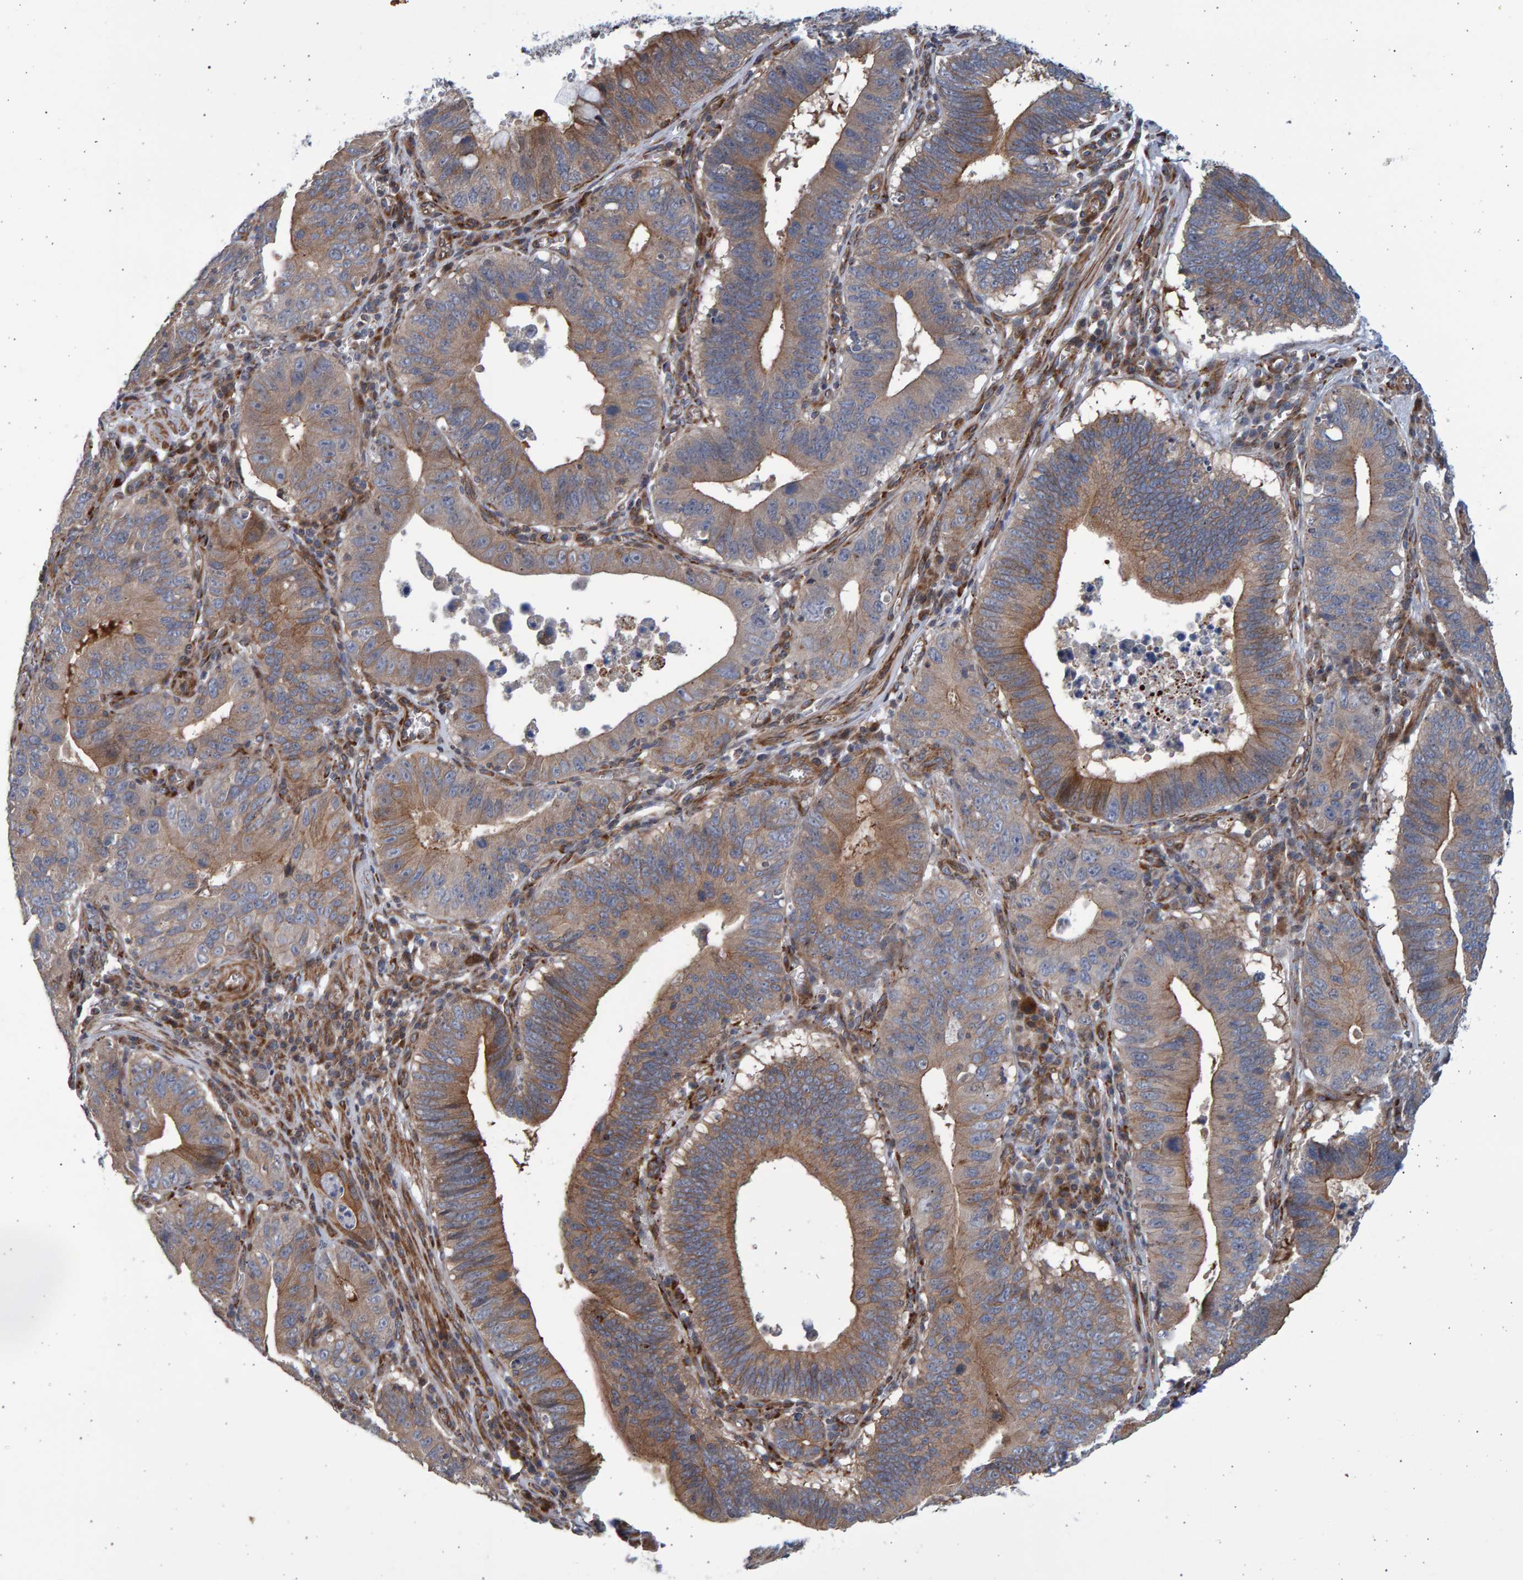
{"staining": {"intensity": "moderate", "quantity": ">75%", "location": "cytoplasmic/membranous"}, "tissue": "stomach cancer", "cell_type": "Tumor cells", "image_type": "cancer", "snomed": [{"axis": "morphology", "description": "Adenocarcinoma, NOS"}, {"axis": "topography", "description": "Stomach"}, {"axis": "topography", "description": "Gastric cardia"}], "caption": "Protein analysis of adenocarcinoma (stomach) tissue demonstrates moderate cytoplasmic/membranous expression in approximately >75% of tumor cells. (brown staining indicates protein expression, while blue staining denotes nuclei).", "gene": "LRBA", "patient": {"sex": "male", "age": 59}}